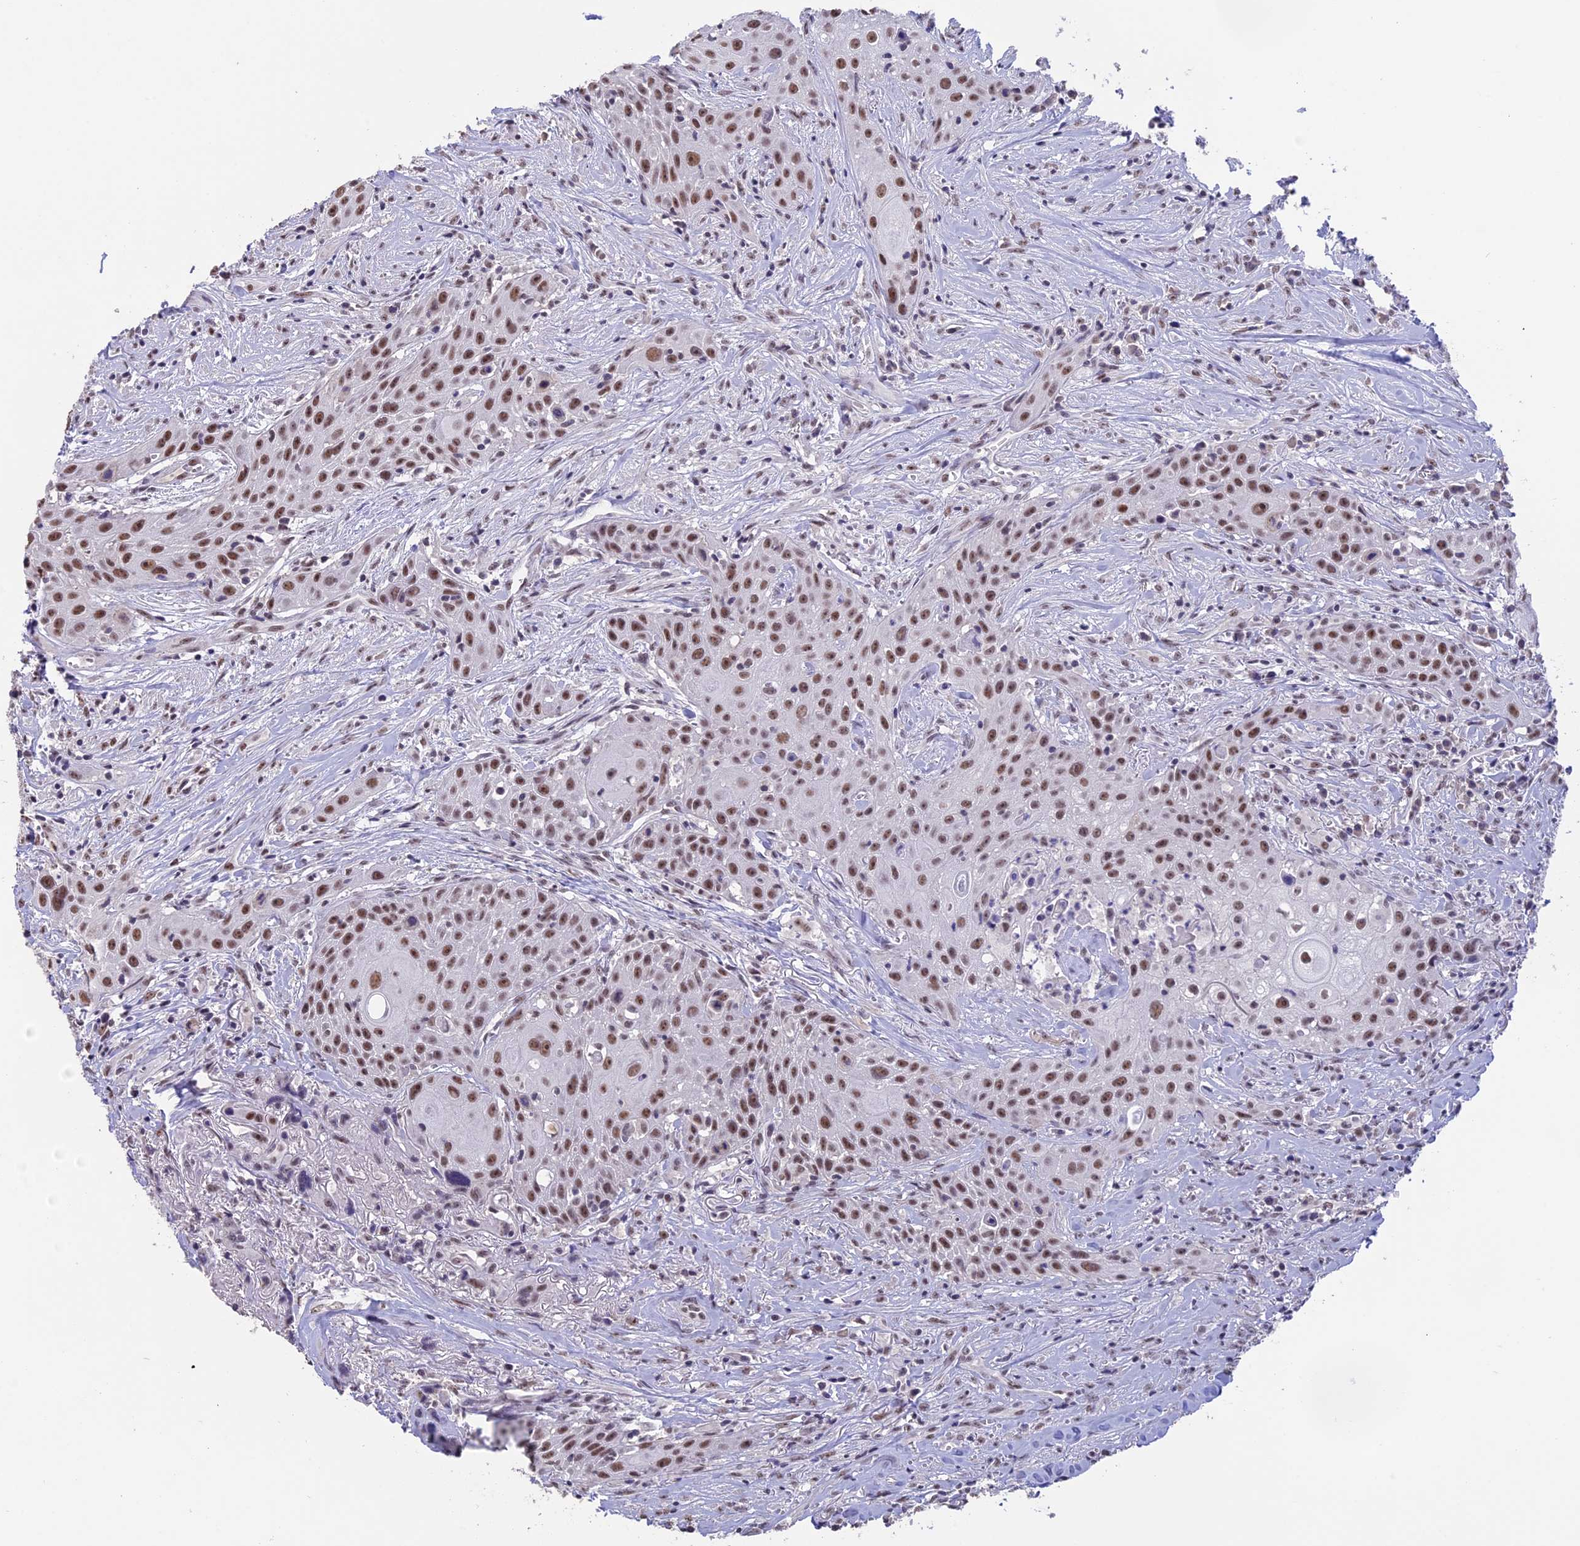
{"staining": {"intensity": "moderate", "quantity": ">75%", "location": "nuclear"}, "tissue": "head and neck cancer", "cell_type": "Tumor cells", "image_type": "cancer", "snomed": [{"axis": "morphology", "description": "Squamous cell carcinoma, NOS"}, {"axis": "topography", "description": "Oral tissue"}, {"axis": "topography", "description": "Head-Neck"}], "caption": "IHC photomicrograph of neoplastic tissue: human head and neck cancer stained using immunohistochemistry (IHC) shows medium levels of moderate protein expression localized specifically in the nuclear of tumor cells, appearing as a nuclear brown color.", "gene": "SETD2", "patient": {"sex": "female", "age": 82}}